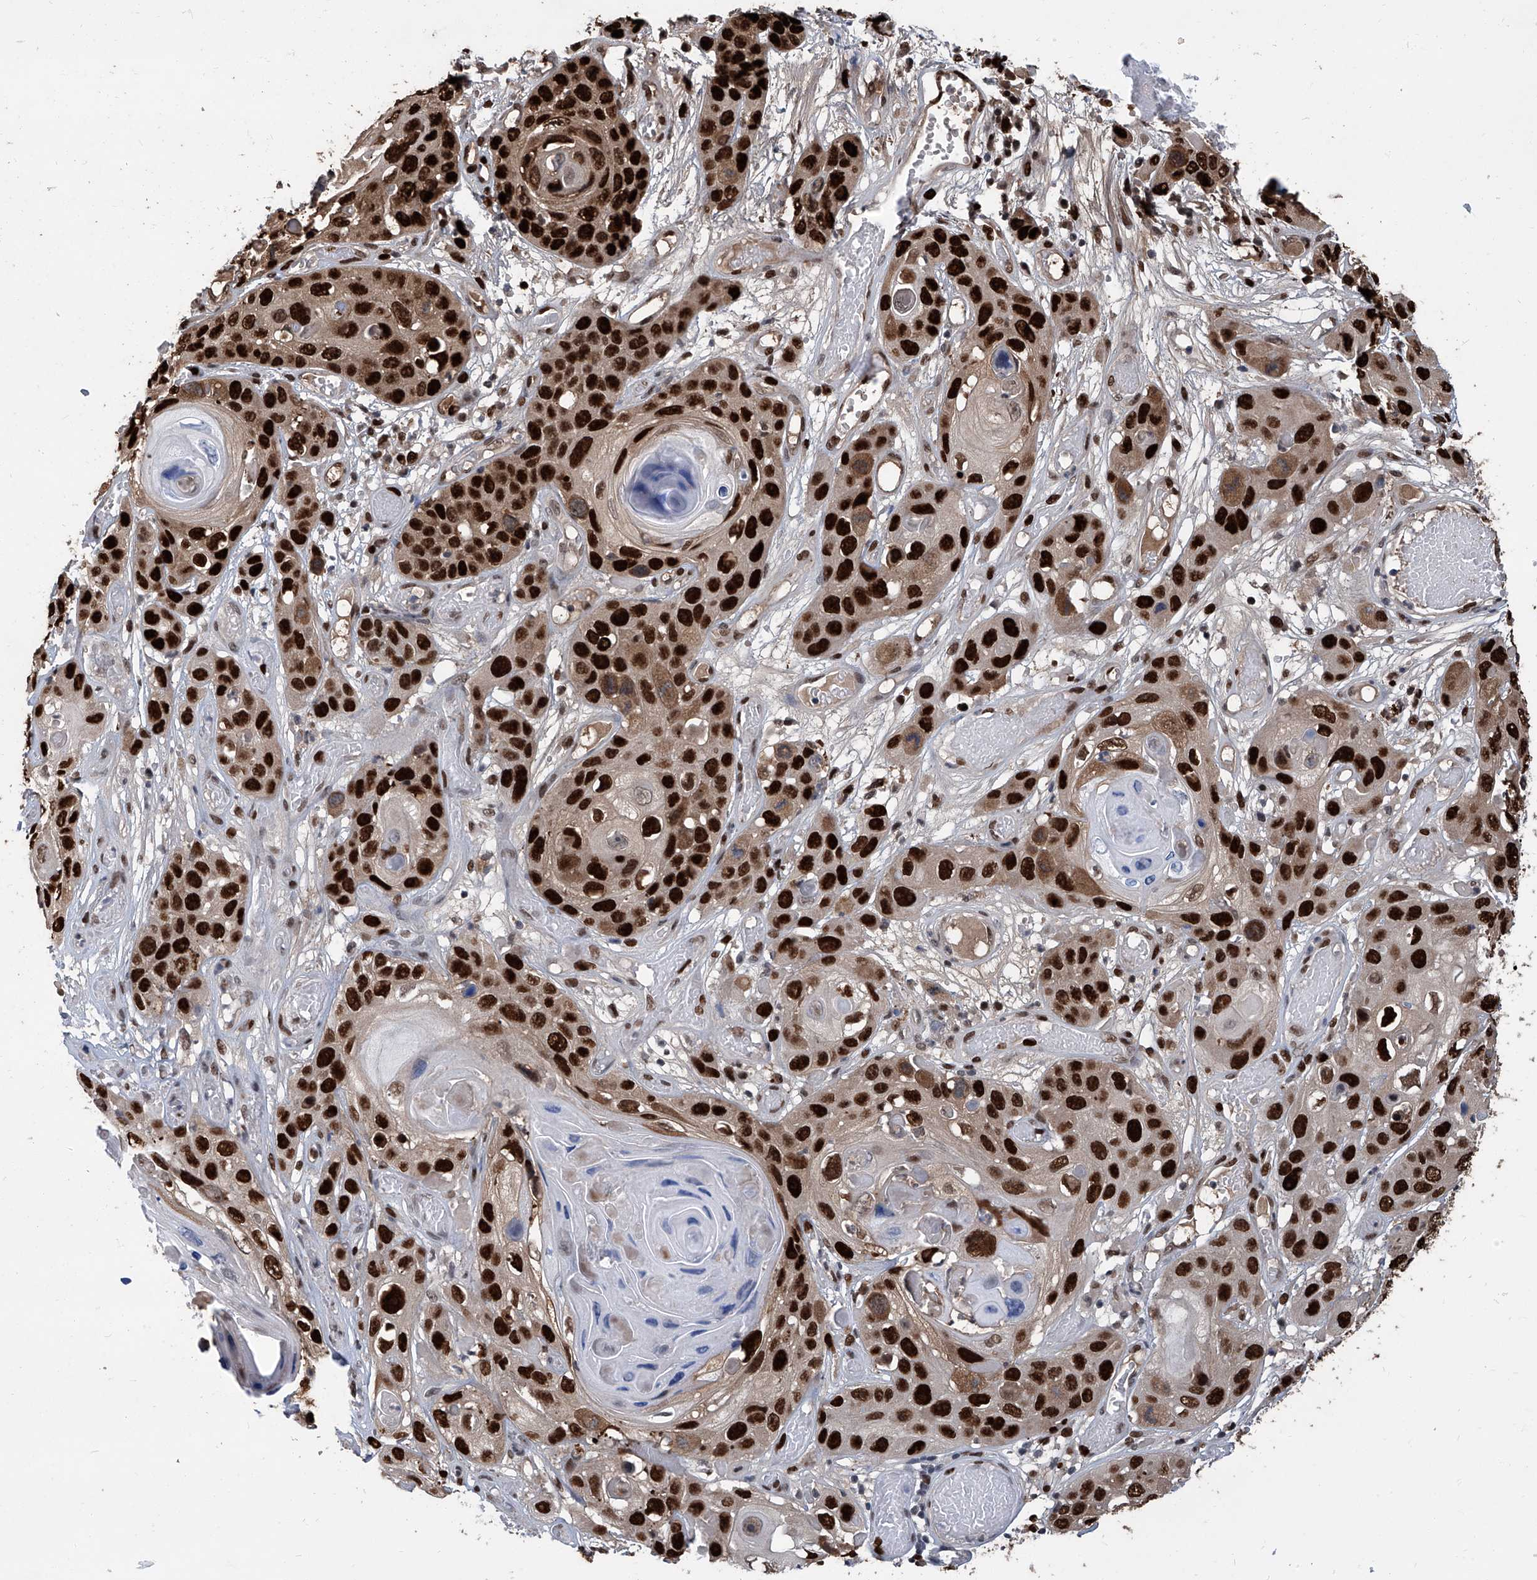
{"staining": {"intensity": "strong", "quantity": ">75%", "location": "cytoplasmic/membranous,nuclear"}, "tissue": "skin cancer", "cell_type": "Tumor cells", "image_type": "cancer", "snomed": [{"axis": "morphology", "description": "Squamous cell carcinoma, NOS"}, {"axis": "topography", "description": "Skin"}], "caption": "Strong cytoplasmic/membranous and nuclear positivity for a protein is present in about >75% of tumor cells of squamous cell carcinoma (skin) using immunohistochemistry (IHC).", "gene": "PCNA", "patient": {"sex": "male", "age": 55}}